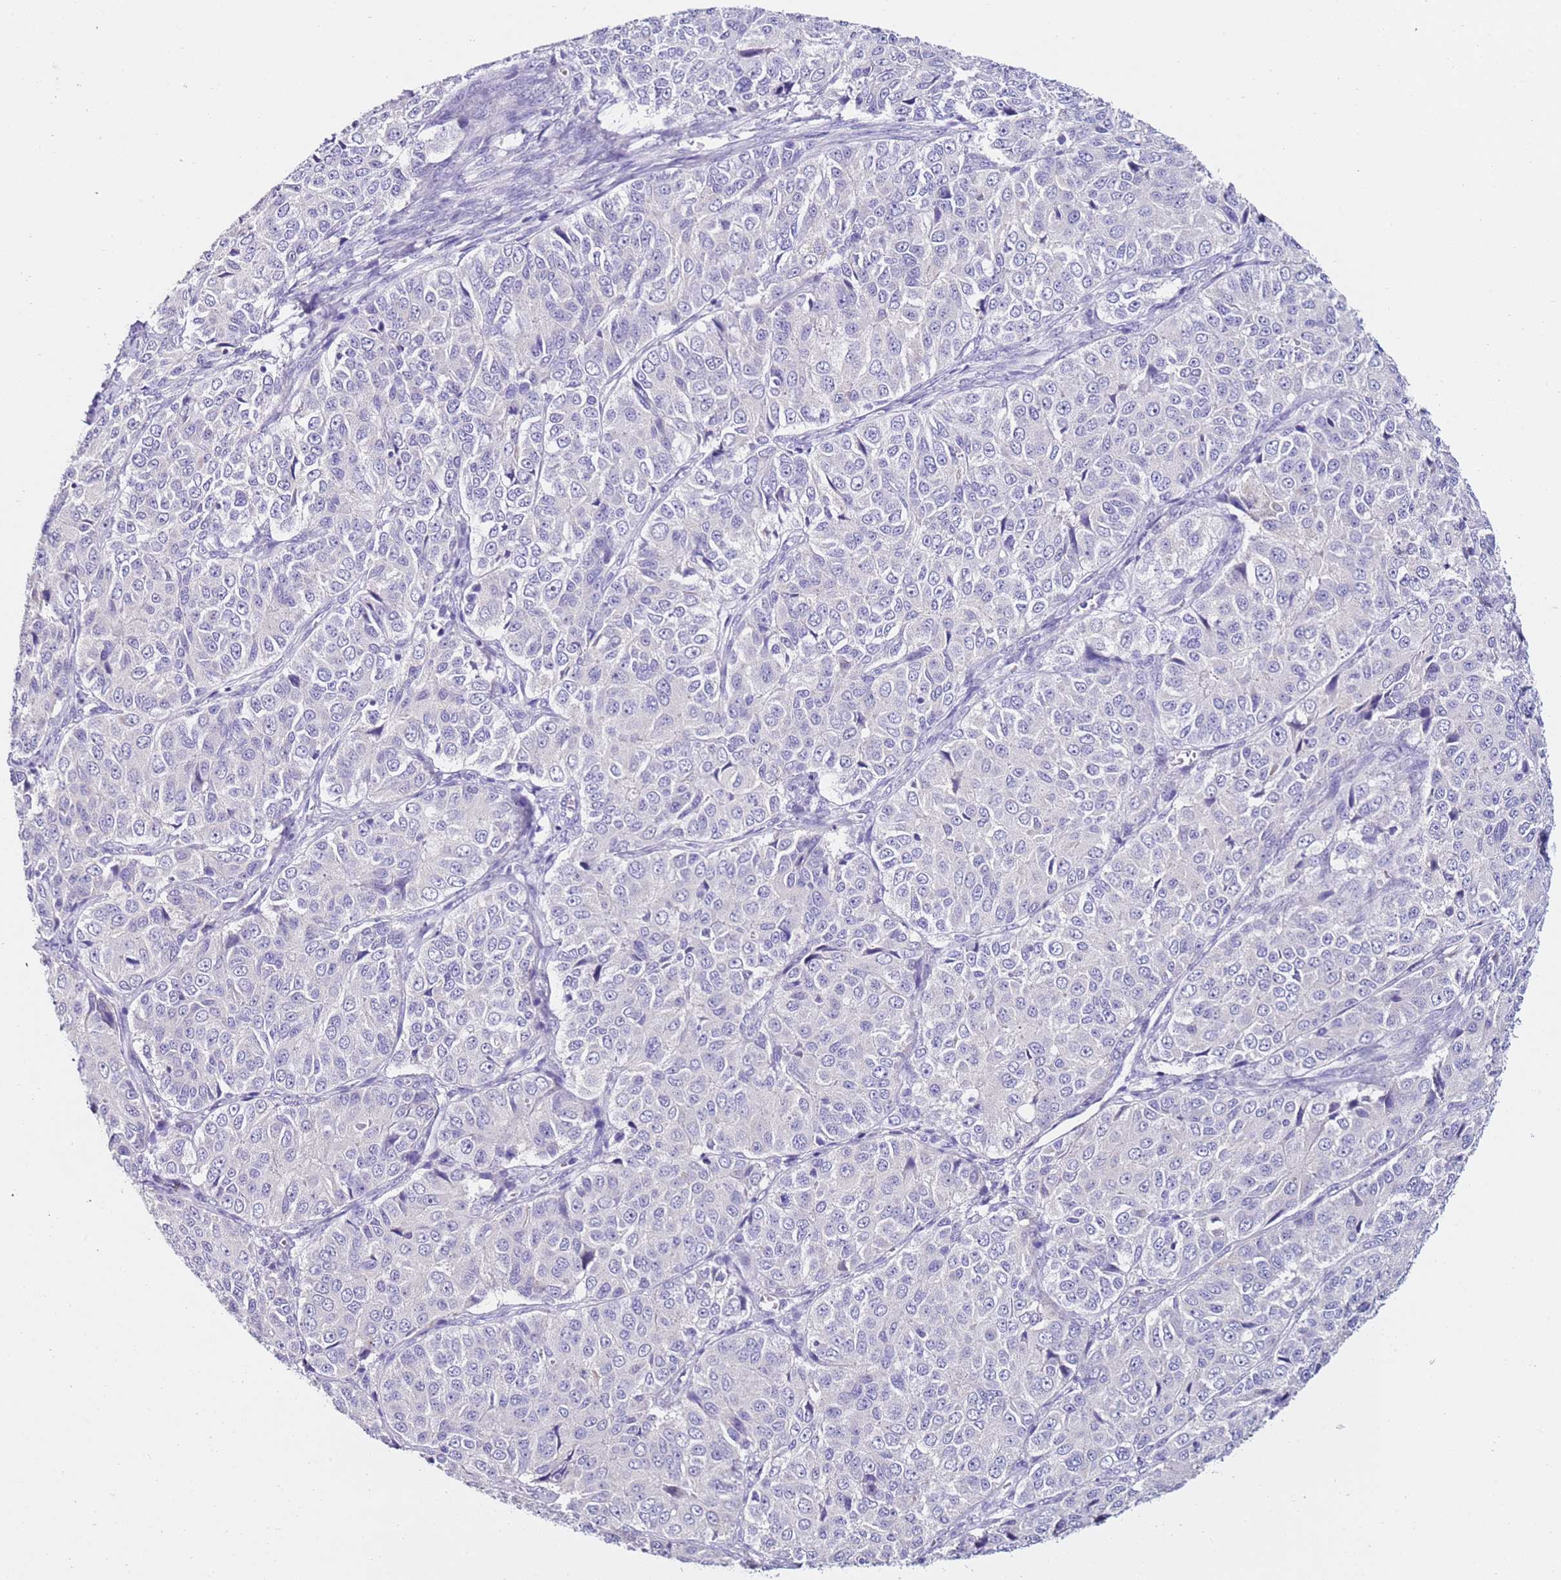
{"staining": {"intensity": "negative", "quantity": "none", "location": "none"}, "tissue": "ovarian cancer", "cell_type": "Tumor cells", "image_type": "cancer", "snomed": [{"axis": "morphology", "description": "Carcinoma, endometroid"}, {"axis": "topography", "description": "Ovary"}], "caption": "This is an IHC histopathology image of human ovarian cancer (endometroid carcinoma). There is no expression in tumor cells.", "gene": "HGD", "patient": {"sex": "female", "age": 51}}